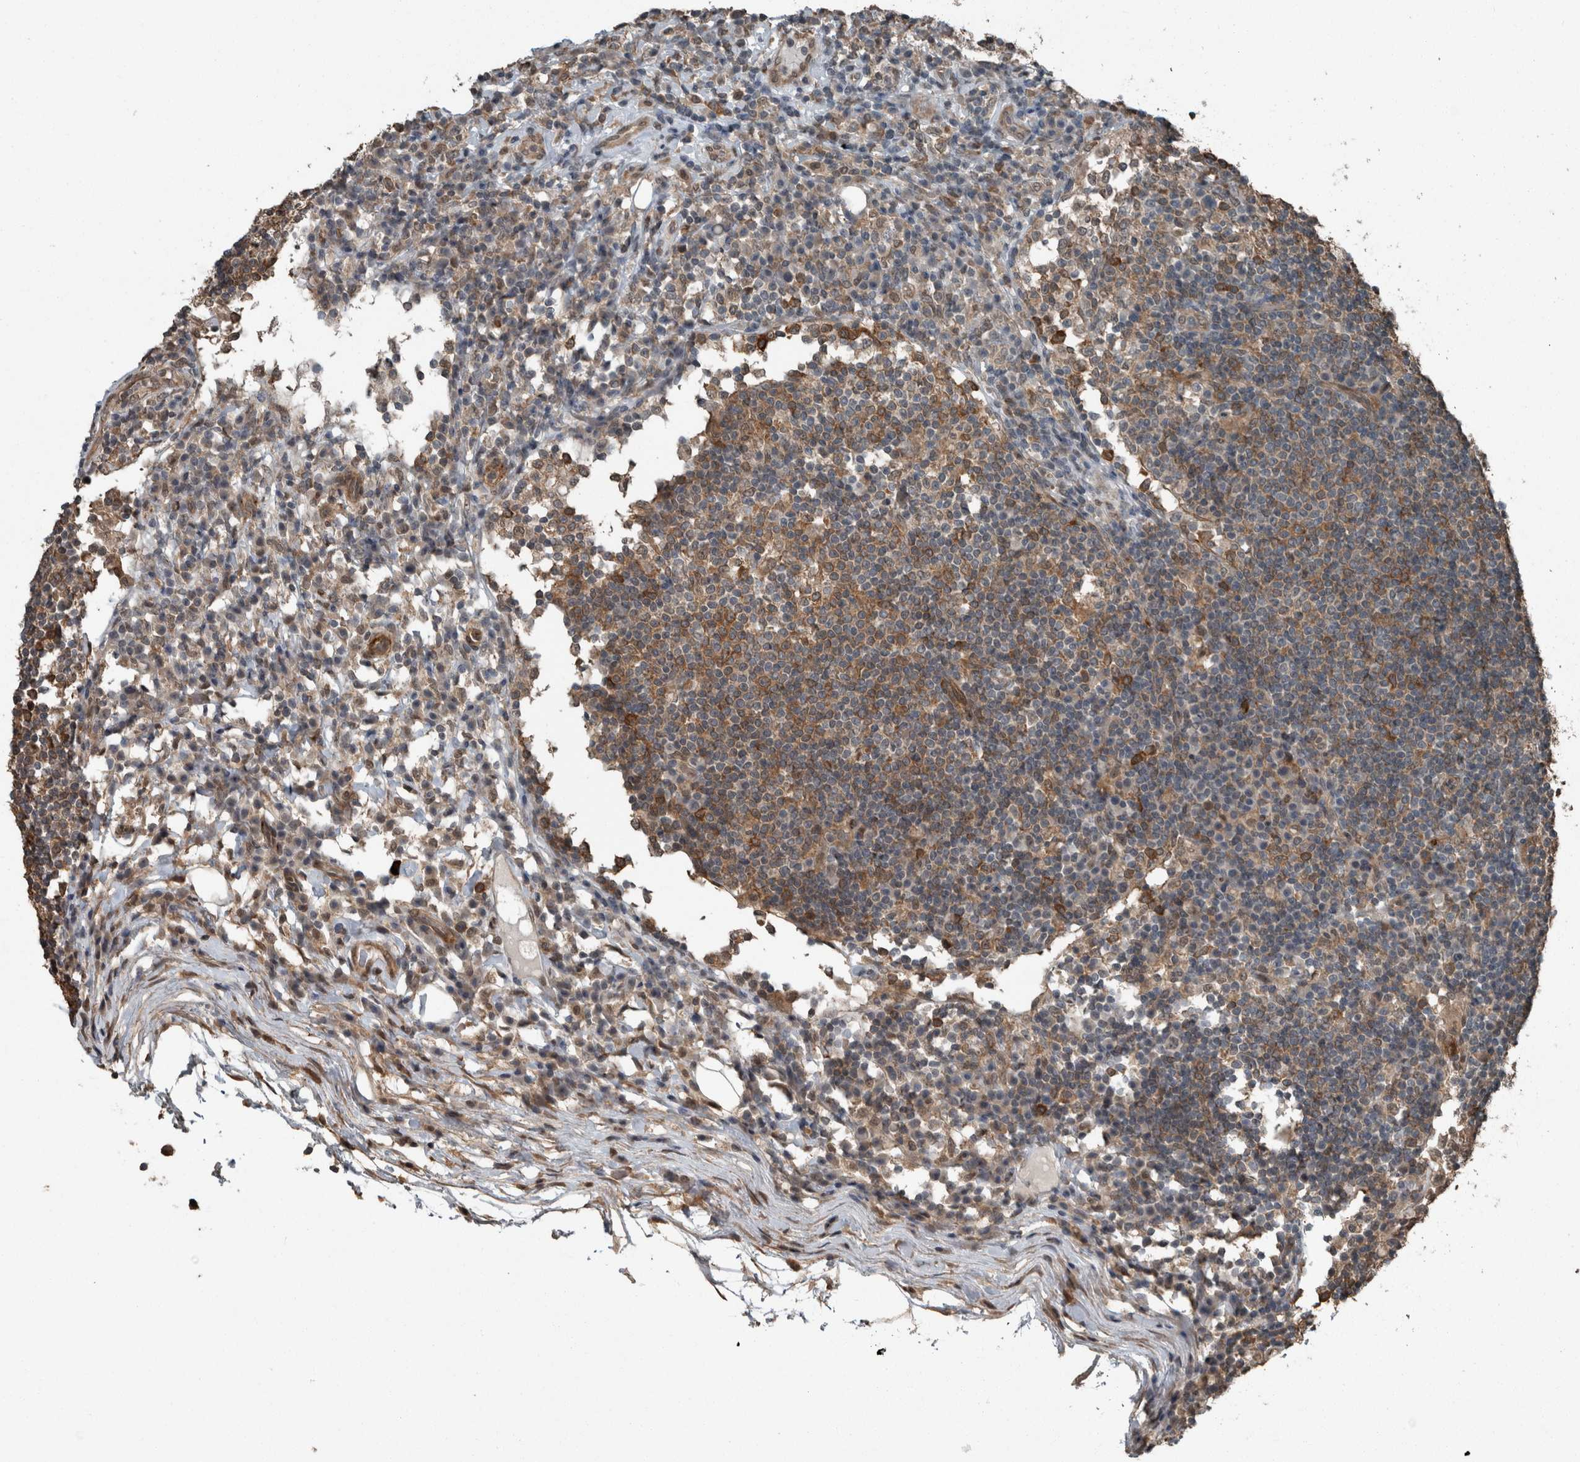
{"staining": {"intensity": "moderate", "quantity": ">75%", "location": "cytoplasmic/membranous"}, "tissue": "lymph node", "cell_type": "Germinal center cells", "image_type": "normal", "snomed": [{"axis": "morphology", "description": "Normal tissue, NOS"}, {"axis": "topography", "description": "Lymph node"}], "caption": "Brown immunohistochemical staining in unremarkable human lymph node demonstrates moderate cytoplasmic/membranous expression in approximately >75% of germinal center cells.", "gene": "MYO1E", "patient": {"sex": "female", "age": 53}}